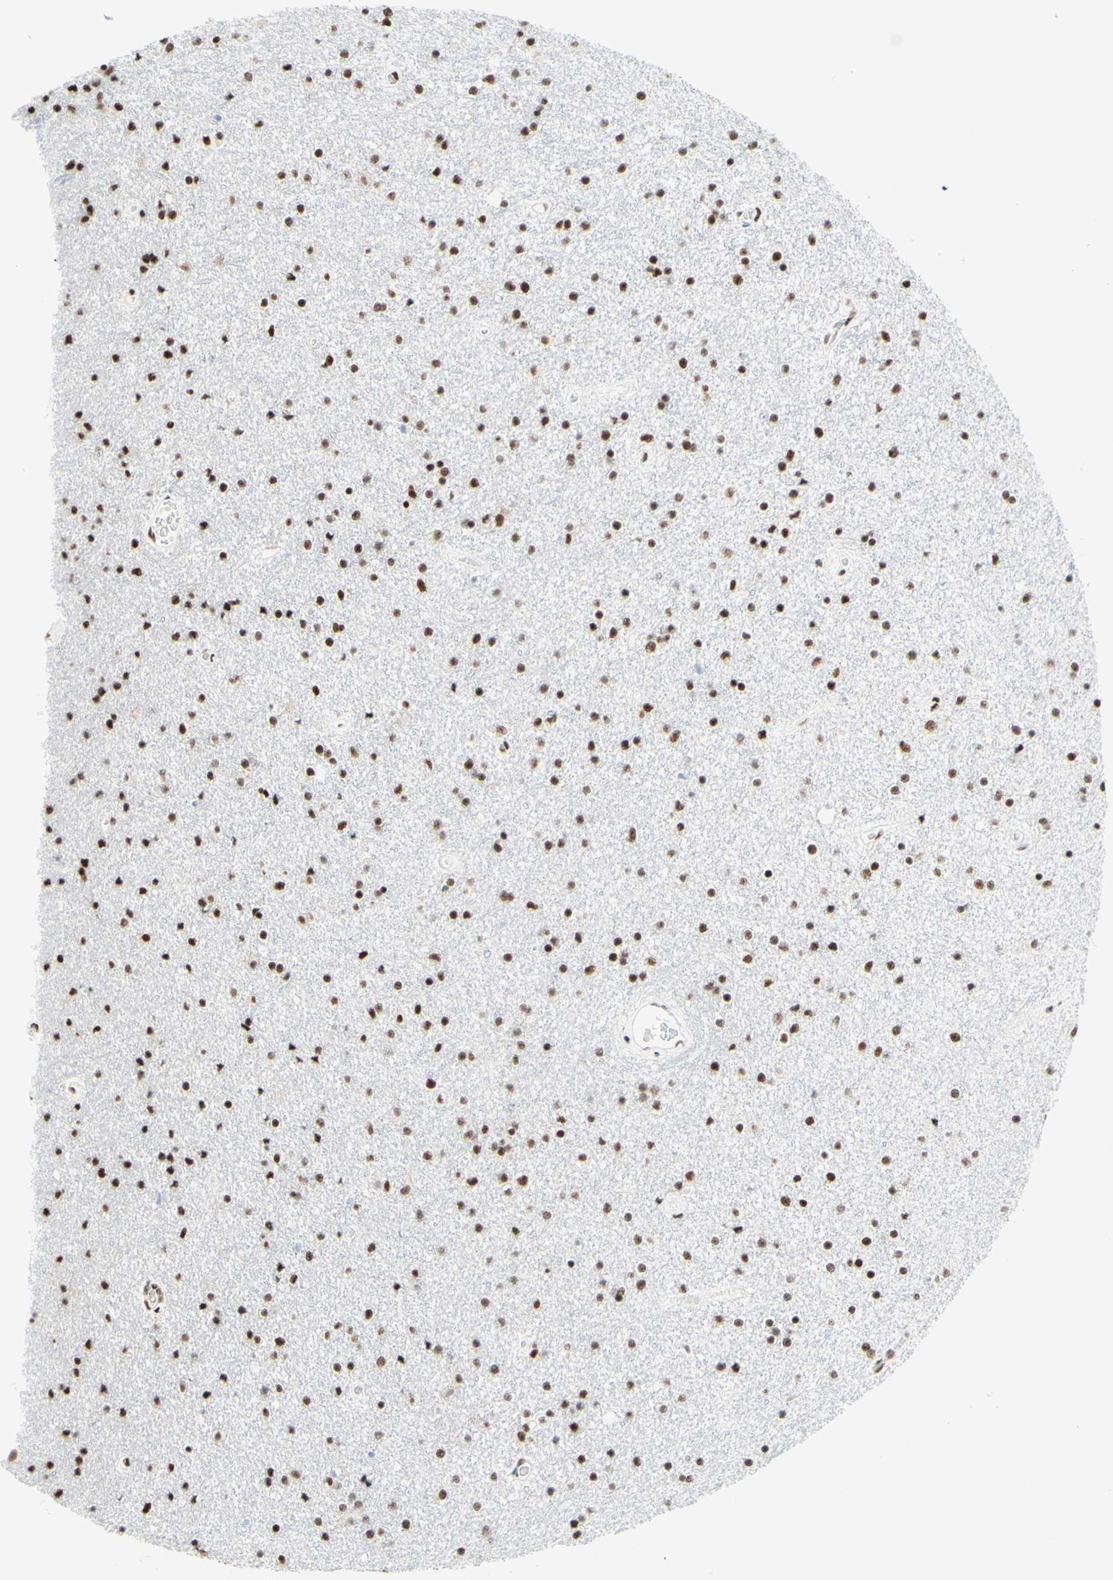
{"staining": {"intensity": "moderate", "quantity": ">75%", "location": "nuclear"}, "tissue": "caudate", "cell_type": "Glial cells", "image_type": "normal", "snomed": [{"axis": "morphology", "description": "Normal tissue, NOS"}, {"axis": "topography", "description": "Lateral ventricle wall"}], "caption": "A brown stain shows moderate nuclear expression of a protein in glial cells of benign caudate.", "gene": "WTAP", "patient": {"sex": "female", "age": 54}}